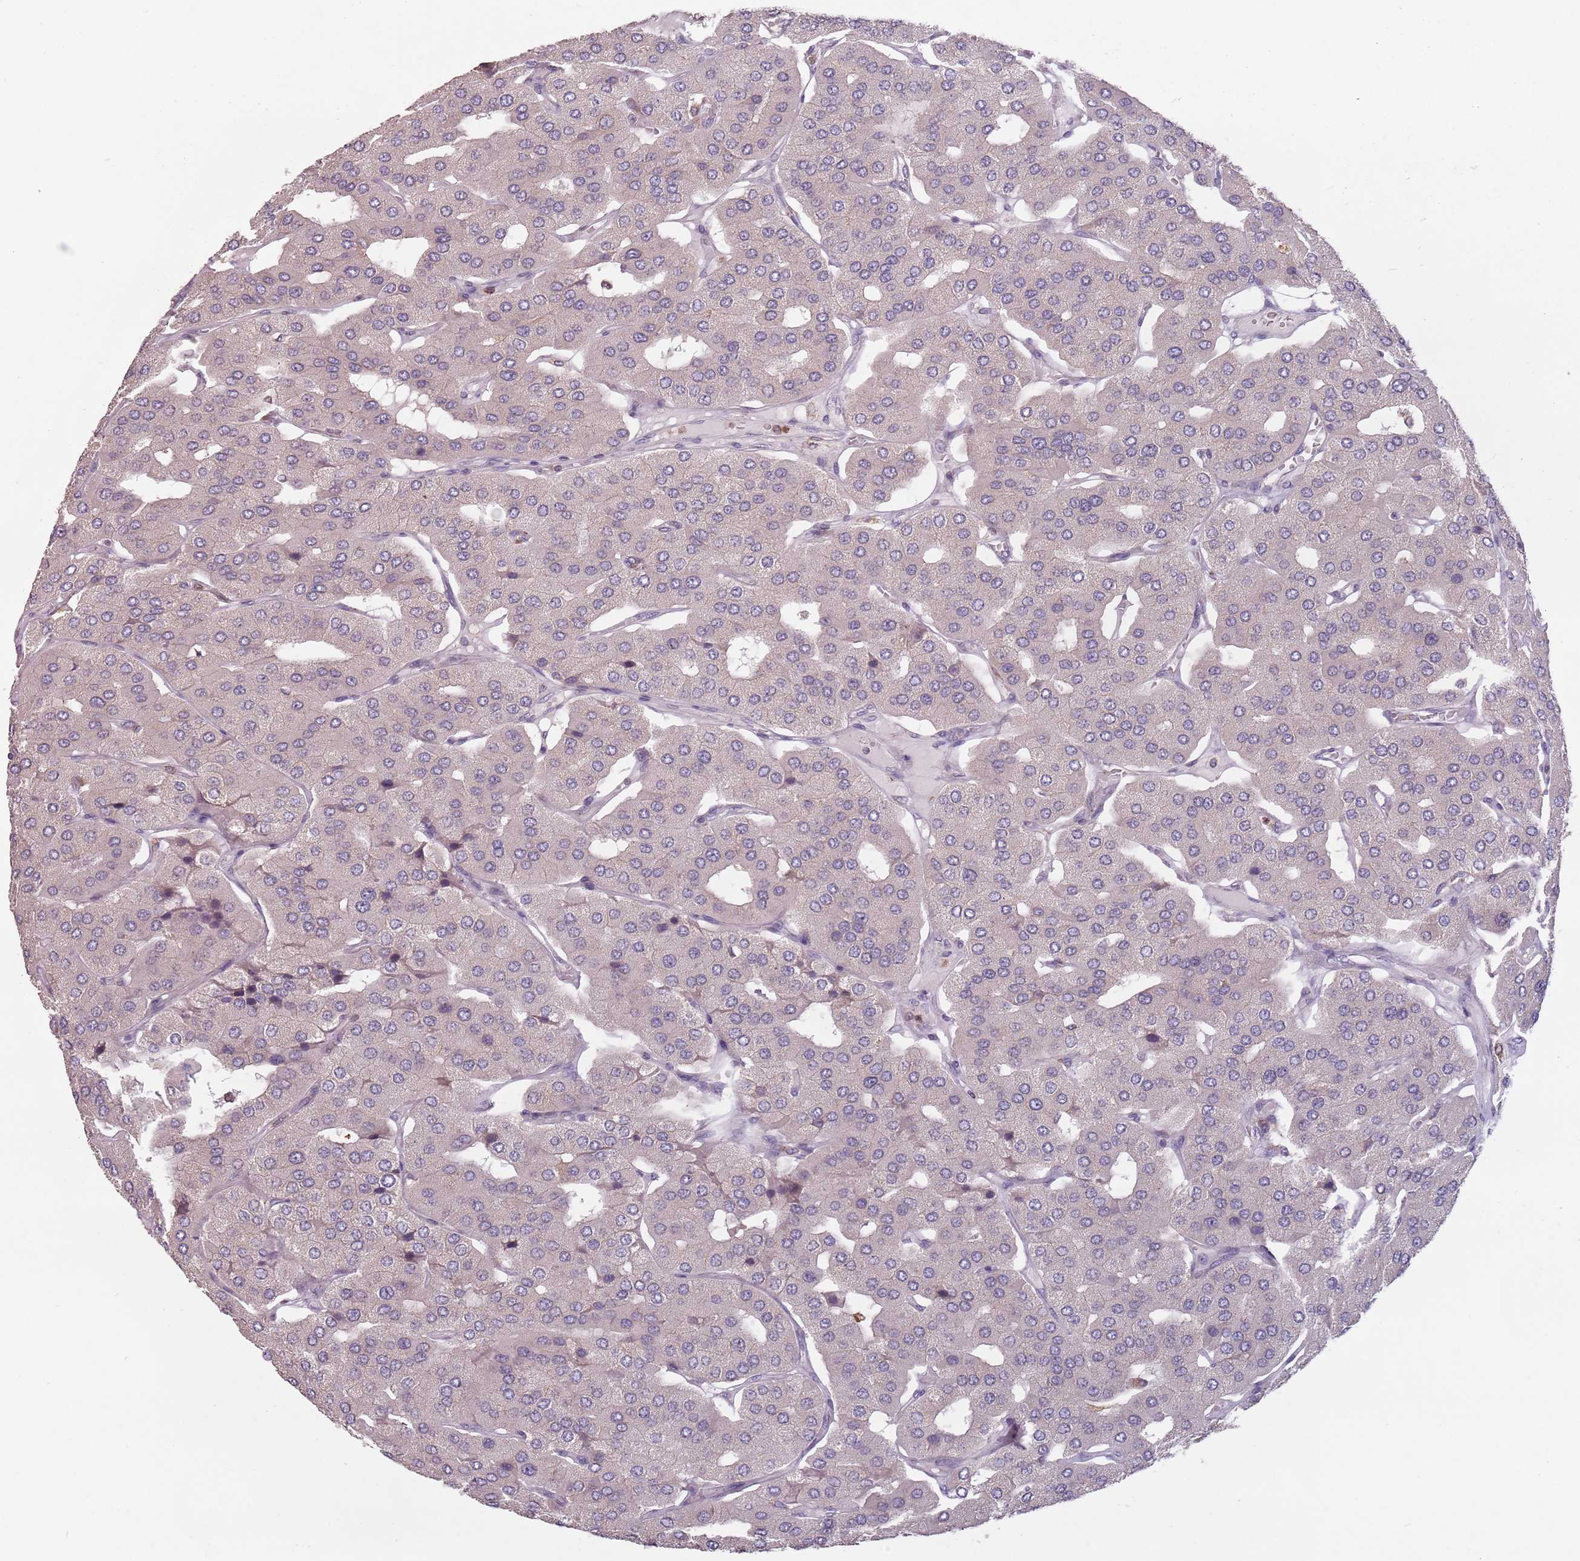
{"staining": {"intensity": "negative", "quantity": "none", "location": "none"}, "tissue": "parathyroid gland", "cell_type": "Glandular cells", "image_type": "normal", "snomed": [{"axis": "morphology", "description": "Normal tissue, NOS"}, {"axis": "morphology", "description": "Adenoma, NOS"}, {"axis": "topography", "description": "Parathyroid gland"}], "caption": "This is a micrograph of IHC staining of normal parathyroid gland, which shows no staining in glandular cells.", "gene": "RPS9", "patient": {"sex": "female", "age": 86}}